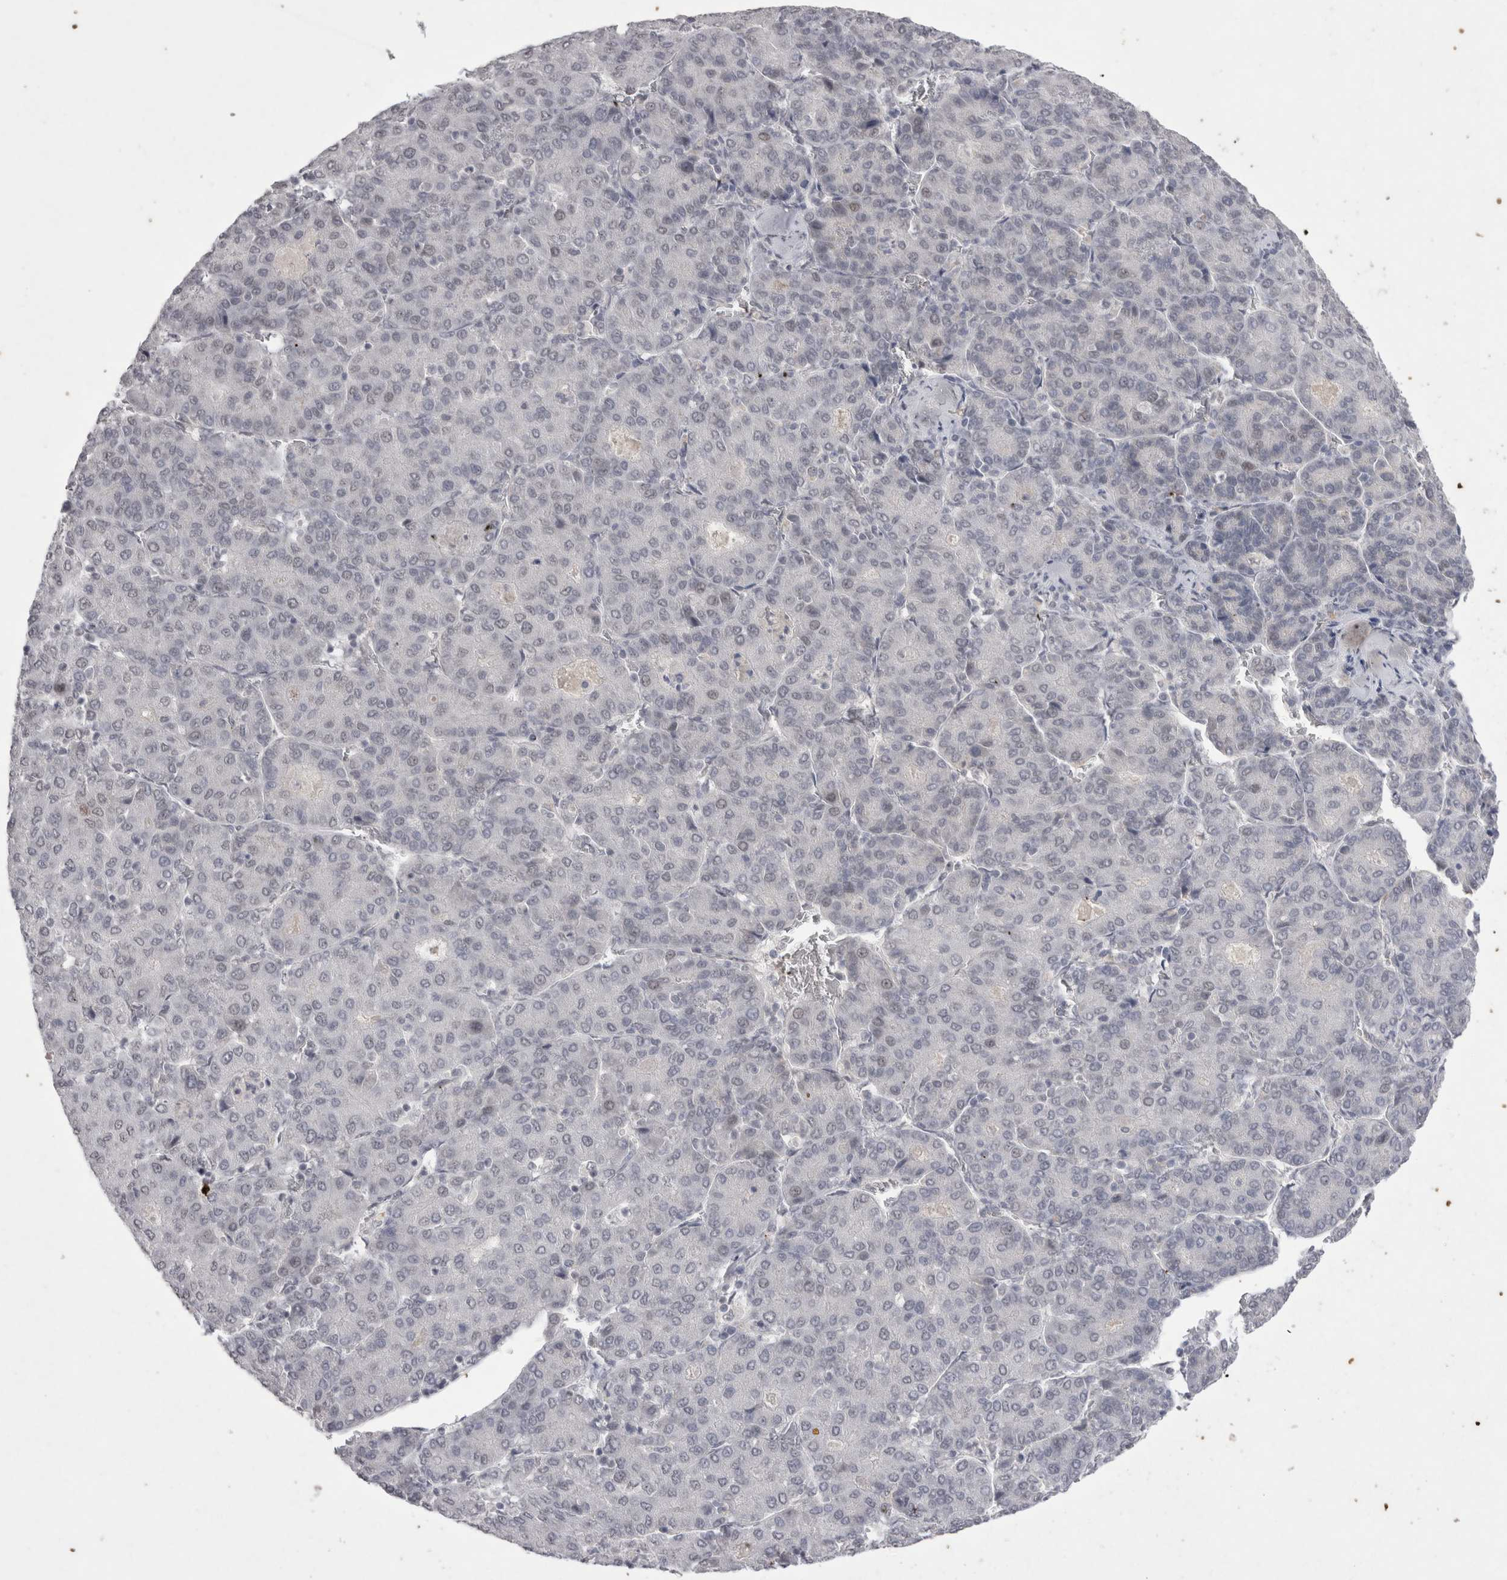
{"staining": {"intensity": "negative", "quantity": "none", "location": "none"}, "tissue": "liver cancer", "cell_type": "Tumor cells", "image_type": "cancer", "snomed": [{"axis": "morphology", "description": "Carcinoma, Hepatocellular, NOS"}, {"axis": "topography", "description": "Liver"}], "caption": "Immunohistochemistry image of liver cancer stained for a protein (brown), which shows no expression in tumor cells.", "gene": "DDX4", "patient": {"sex": "male", "age": 65}}